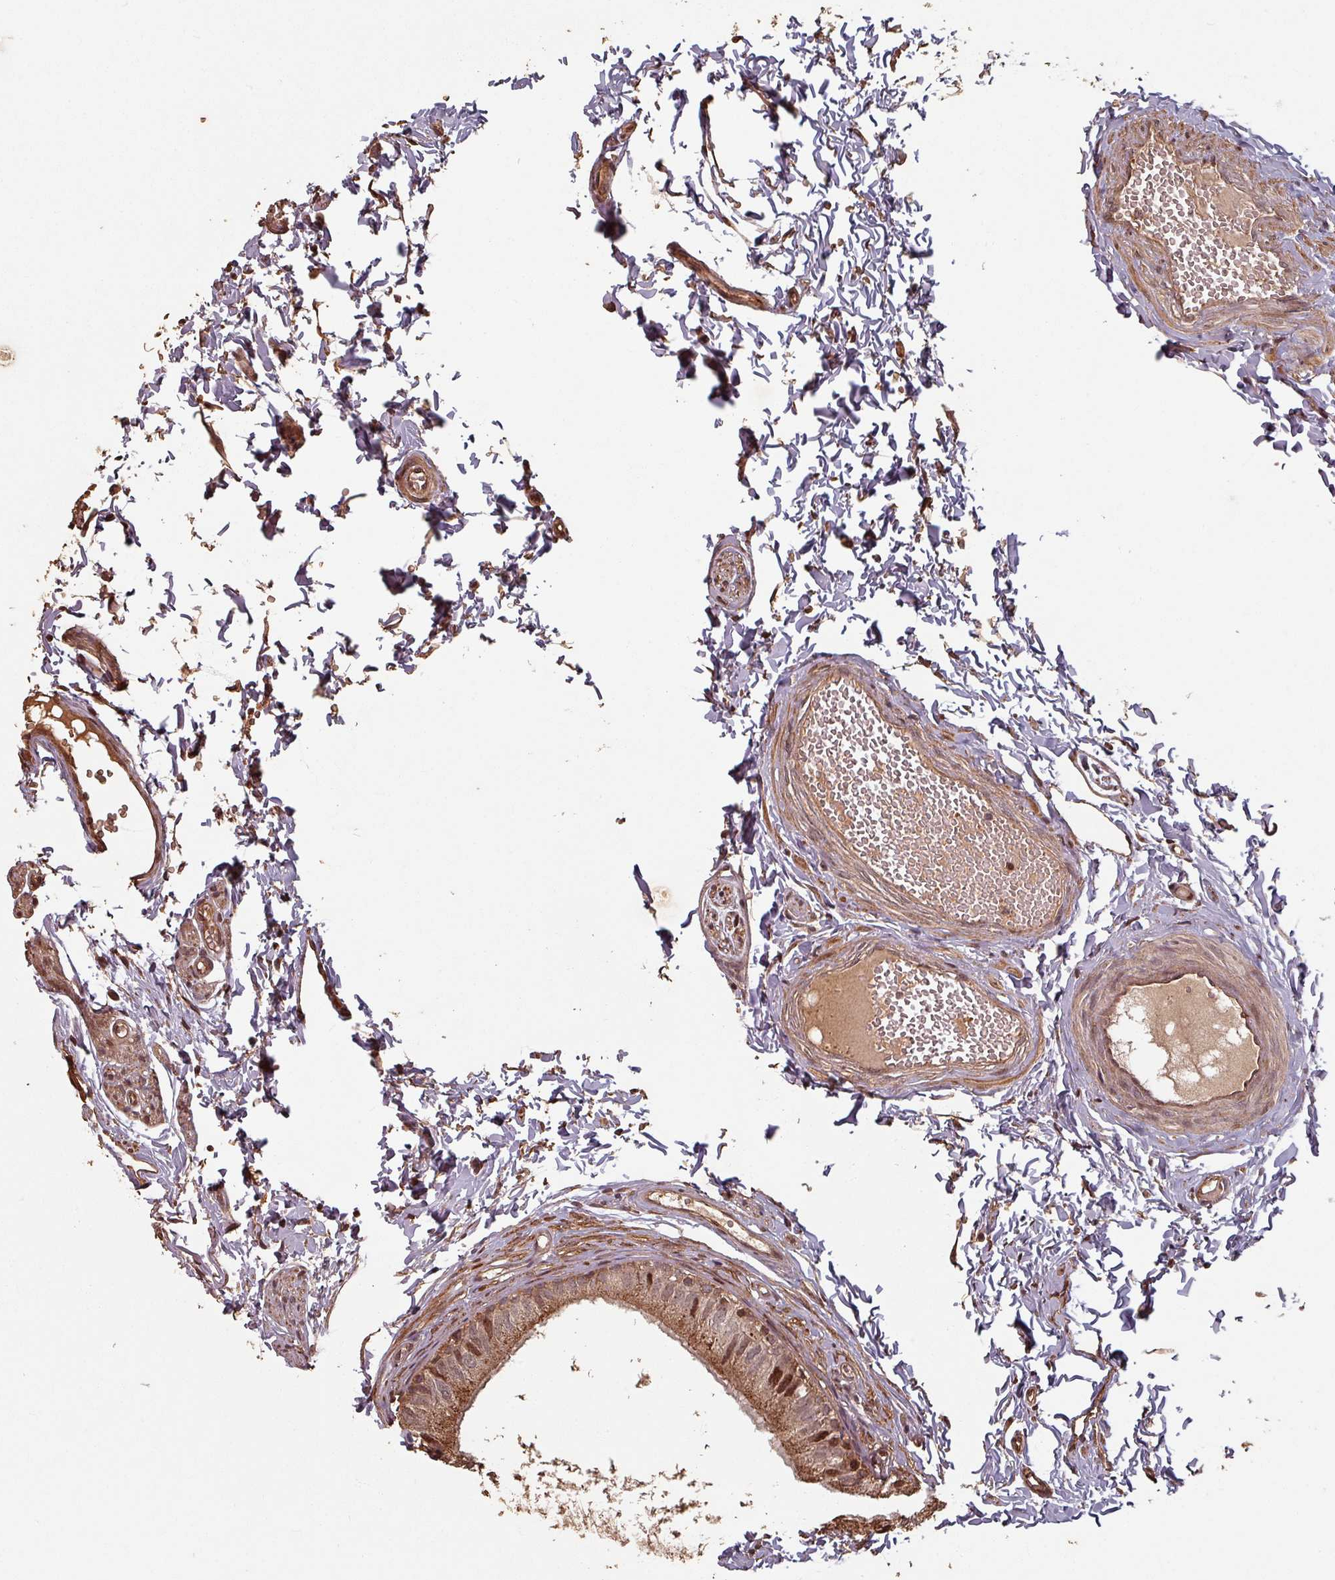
{"staining": {"intensity": "moderate", "quantity": ">75%", "location": "cytoplasmic/membranous,nuclear"}, "tissue": "epididymis", "cell_type": "Glandular cells", "image_type": "normal", "snomed": [{"axis": "morphology", "description": "Normal tissue, NOS"}, {"axis": "topography", "description": "Epididymis"}], "caption": "A brown stain labels moderate cytoplasmic/membranous,nuclear positivity of a protein in glandular cells of benign epididymis.", "gene": "EID1", "patient": {"sex": "male", "age": 37}}